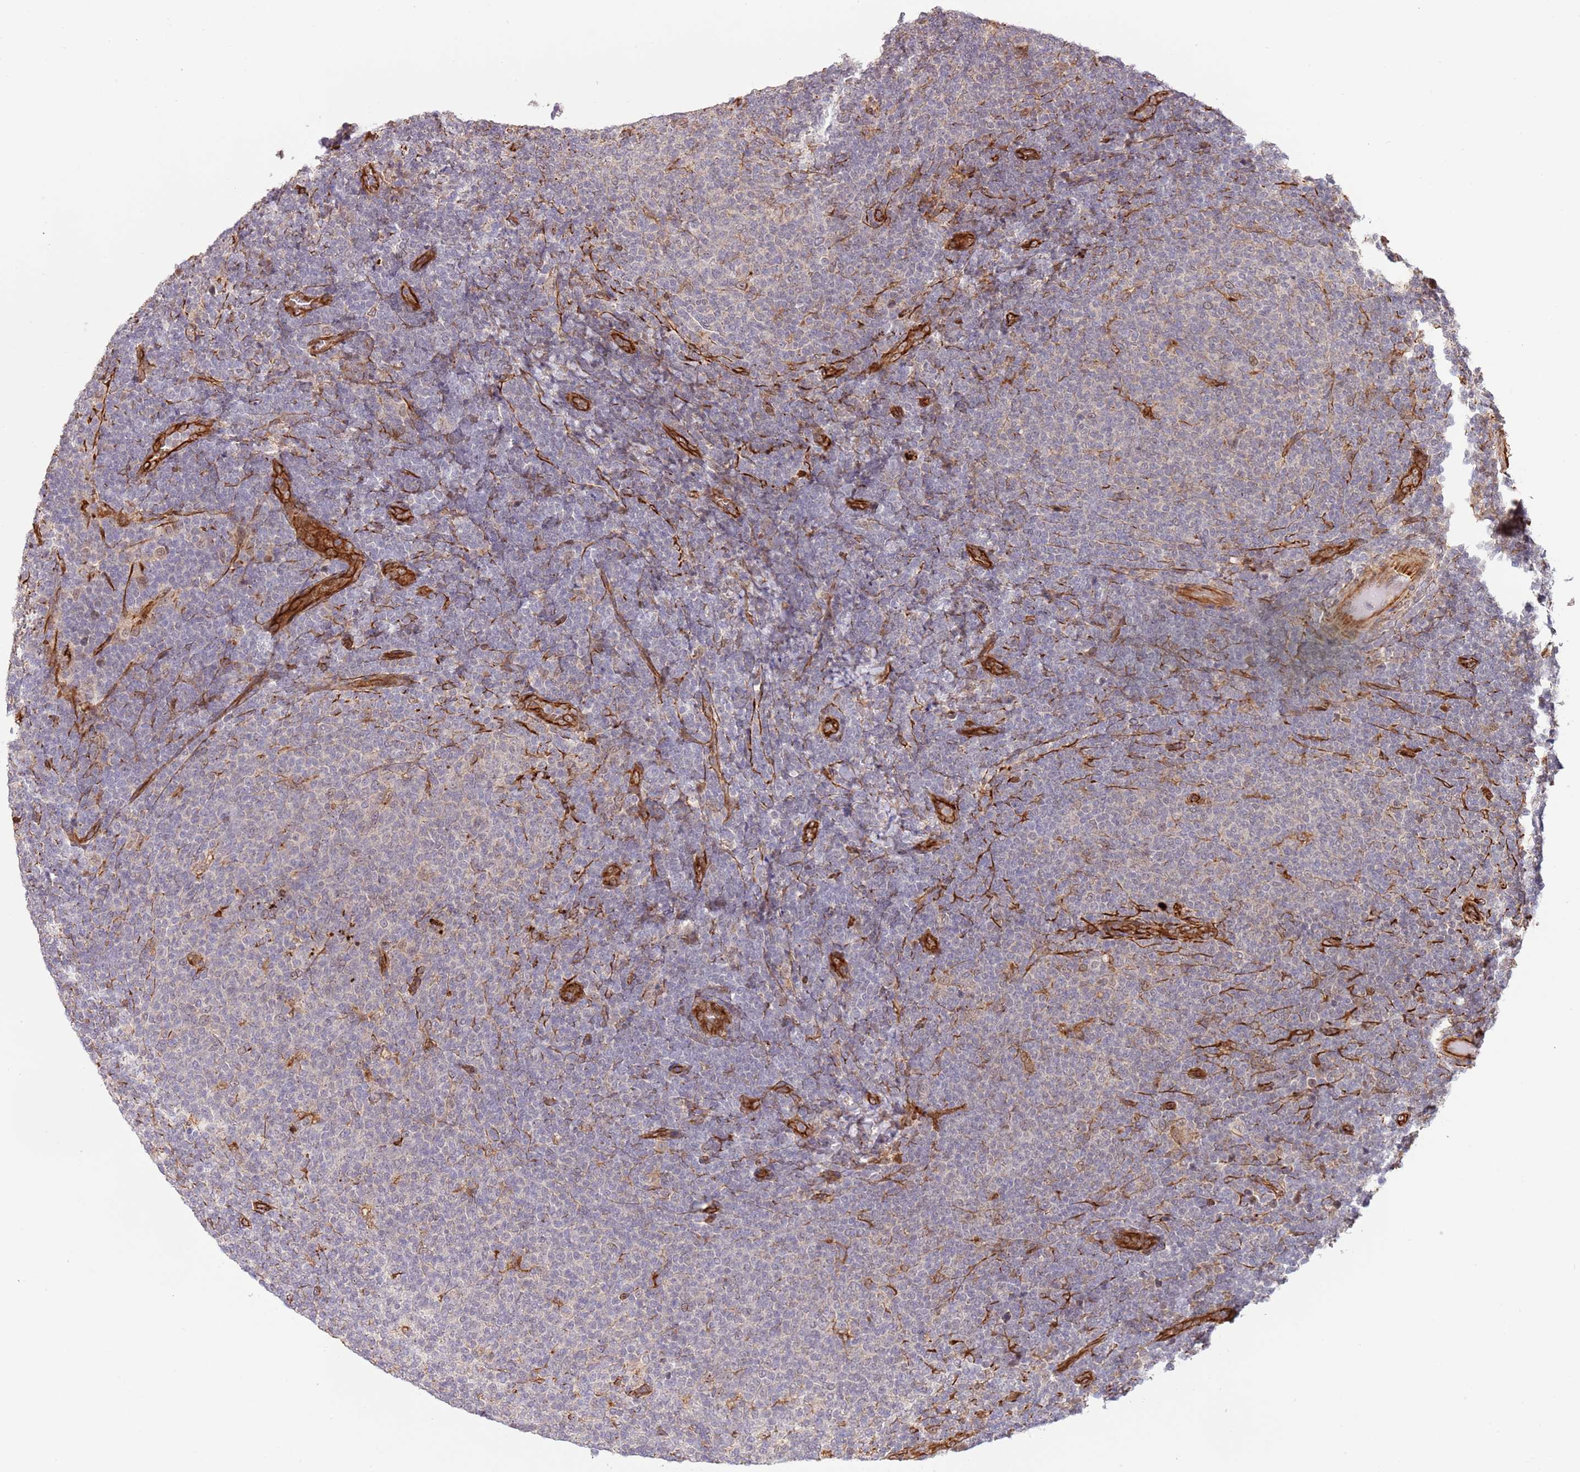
{"staining": {"intensity": "negative", "quantity": "none", "location": "none"}, "tissue": "lymphoma", "cell_type": "Tumor cells", "image_type": "cancer", "snomed": [{"axis": "morphology", "description": "Malignant lymphoma, non-Hodgkin's type, Low grade"}, {"axis": "topography", "description": "Lymph node"}], "caption": "There is no significant expression in tumor cells of lymphoma. (DAB IHC, high magnification).", "gene": "NEK3", "patient": {"sex": "male", "age": 66}}